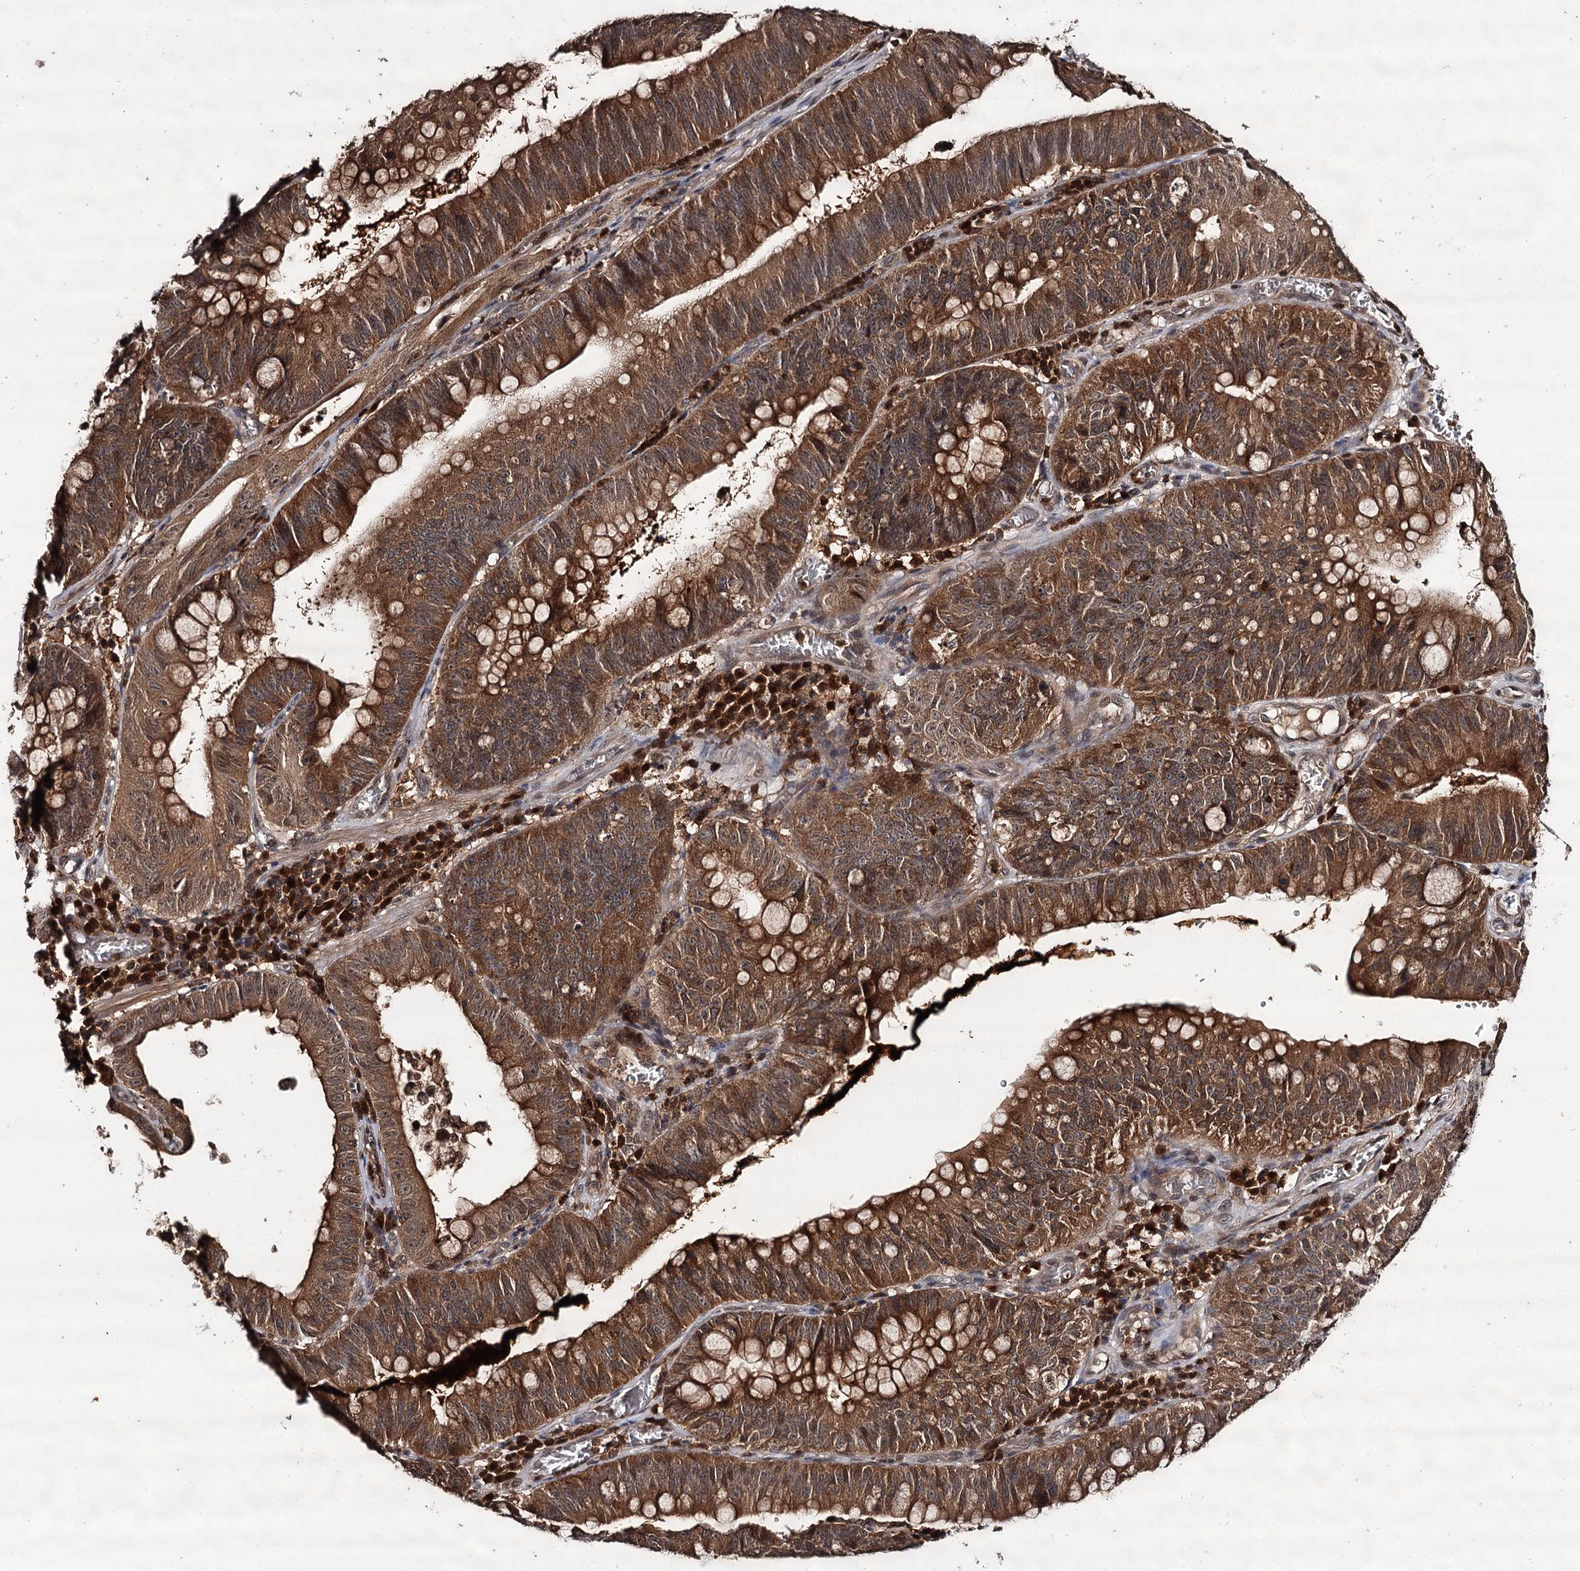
{"staining": {"intensity": "moderate", "quantity": ">75%", "location": "cytoplasmic/membranous"}, "tissue": "stomach cancer", "cell_type": "Tumor cells", "image_type": "cancer", "snomed": [{"axis": "morphology", "description": "Adenocarcinoma, NOS"}, {"axis": "topography", "description": "Stomach"}], "caption": "Stomach adenocarcinoma stained with a protein marker demonstrates moderate staining in tumor cells.", "gene": "TTC12", "patient": {"sex": "male", "age": 59}}